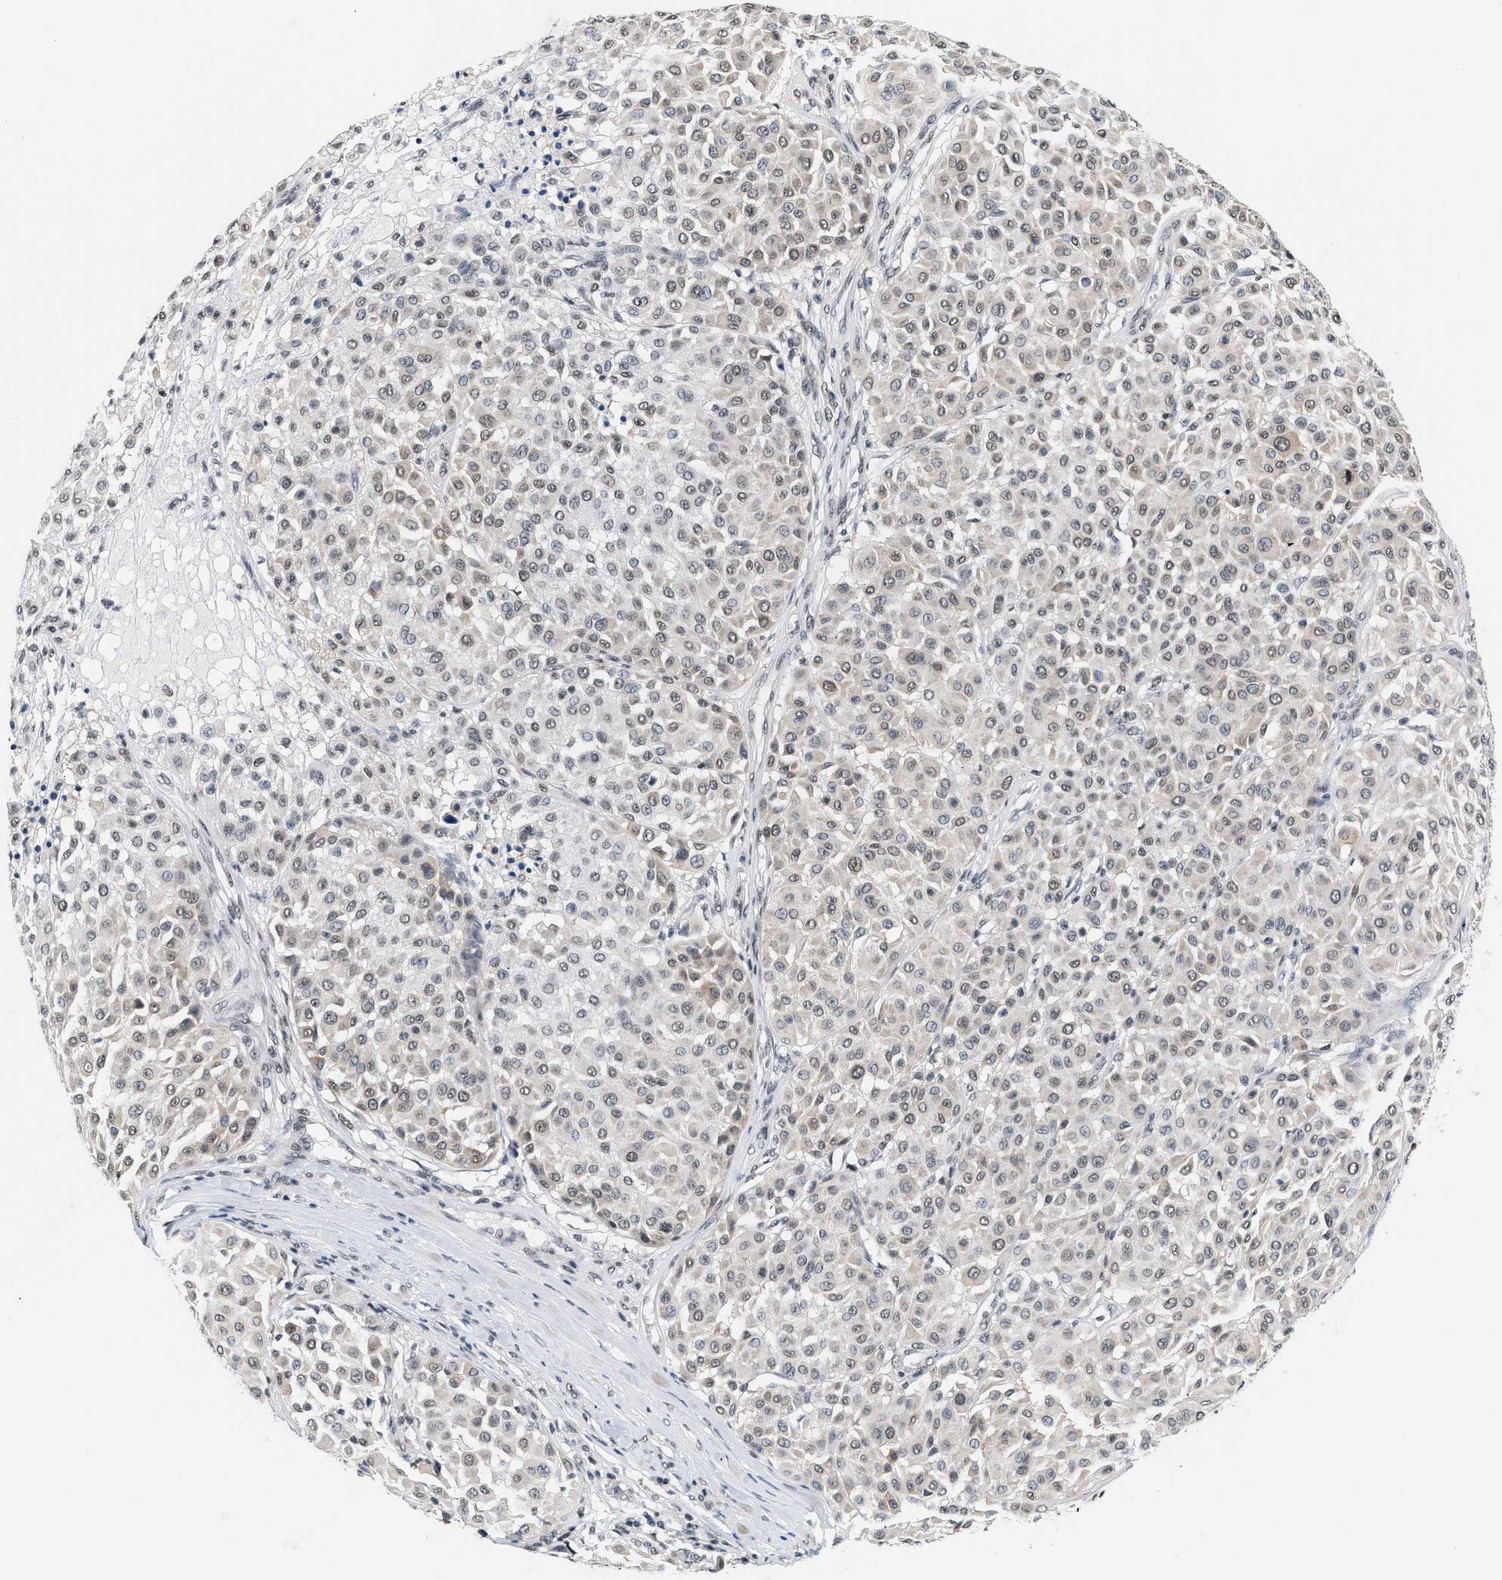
{"staining": {"intensity": "weak", "quantity": "25%-75%", "location": "nuclear"}, "tissue": "melanoma", "cell_type": "Tumor cells", "image_type": "cancer", "snomed": [{"axis": "morphology", "description": "Malignant melanoma, Metastatic site"}, {"axis": "topography", "description": "Soft tissue"}], "caption": "Tumor cells exhibit low levels of weak nuclear staining in about 25%-75% of cells in melanoma. (Stains: DAB in brown, nuclei in blue, Microscopy: brightfield microscopy at high magnification).", "gene": "RAF1", "patient": {"sex": "male", "age": 41}}